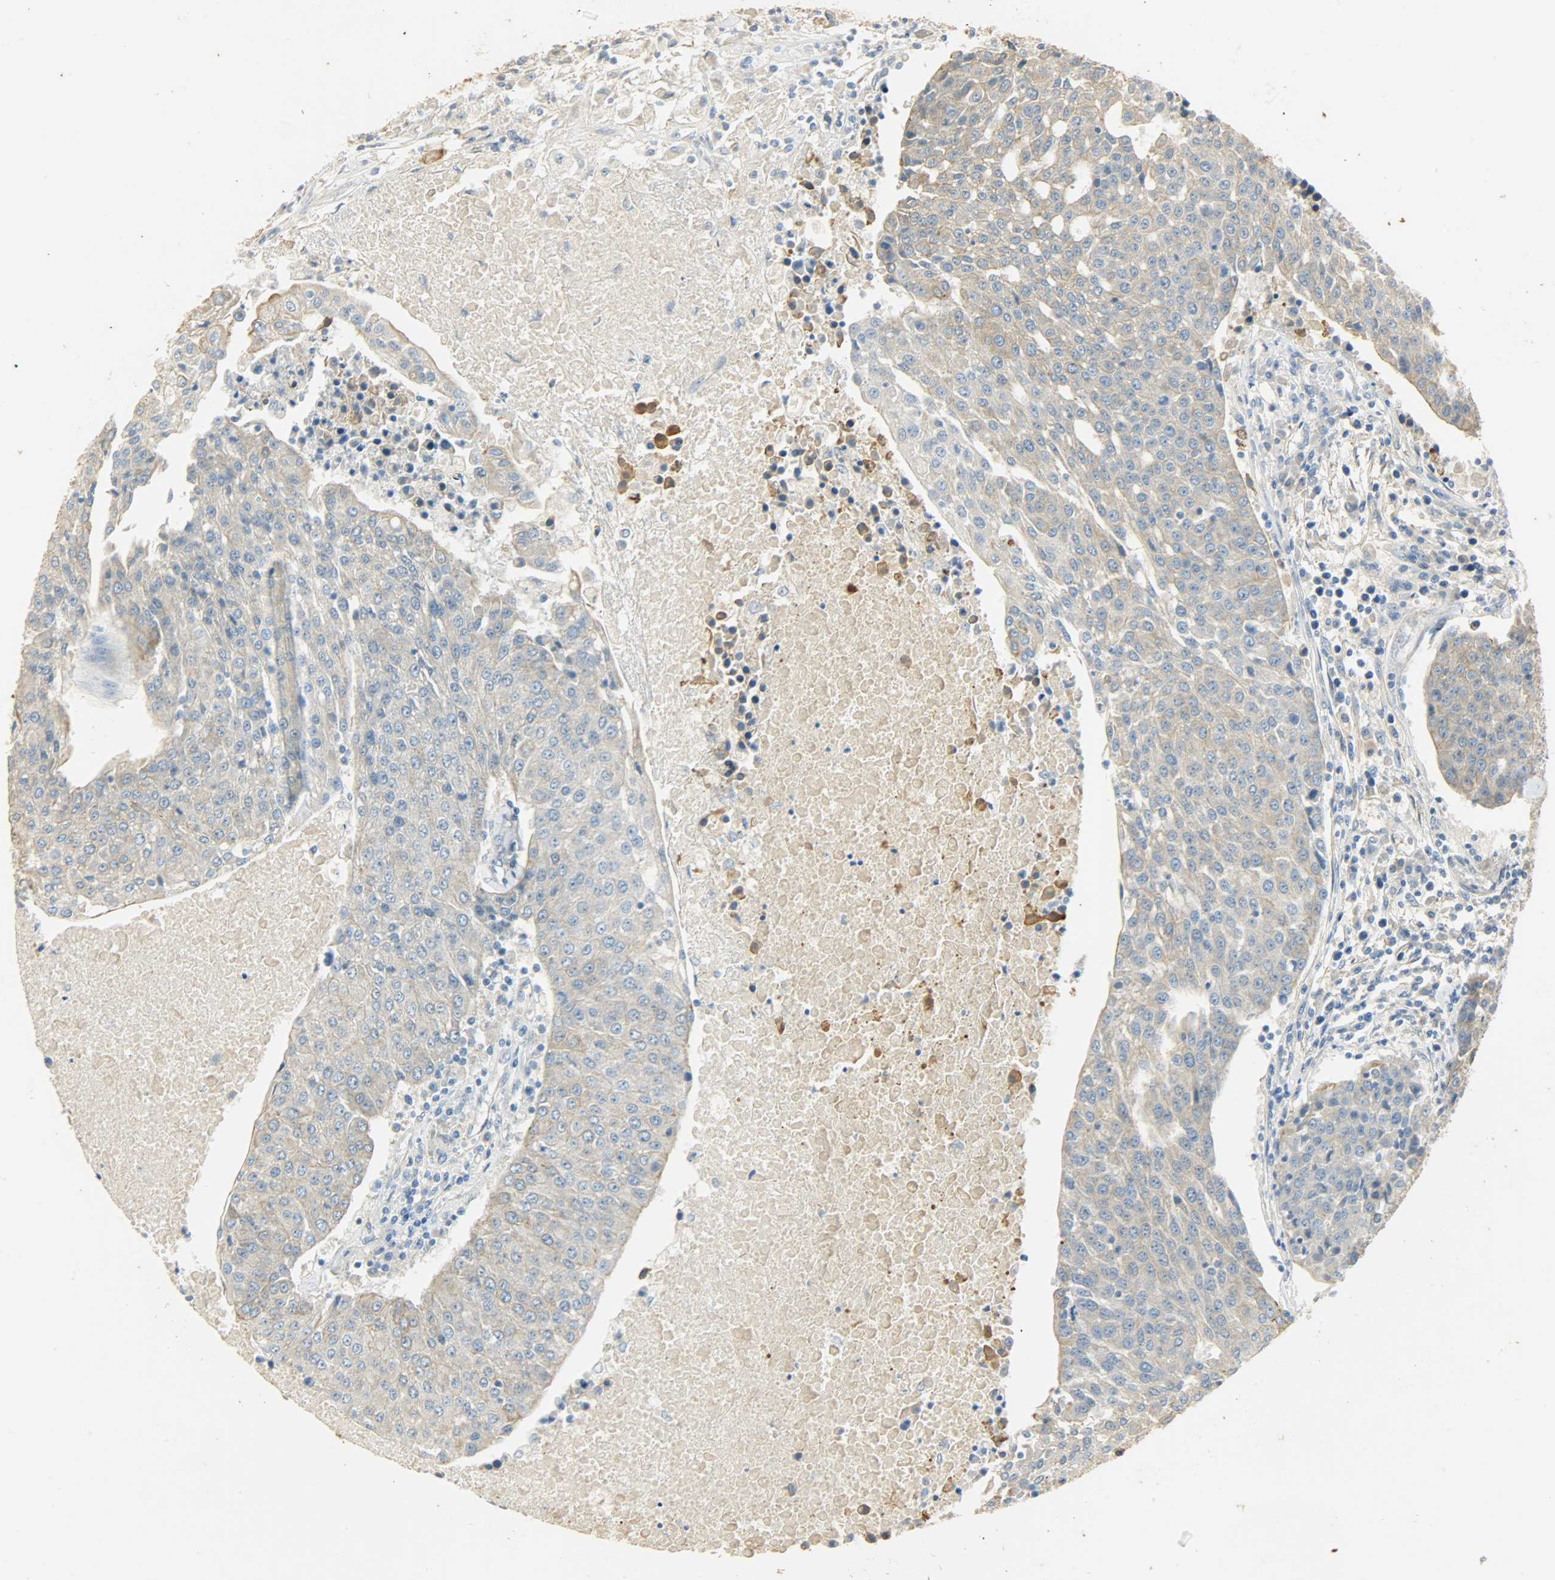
{"staining": {"intensity": "weak", "quantity": "25%-75%", "location": "cytoplasmic/membranous"}, "tissue": "urothelial cancer", "cell_type": "Tumor cells", "image_type": "cancer", "snomed": [{"axis": "morphology", "description": "Urothelial carcinoma, High grade"}, {"axis": "topography", "description": "Urinary bladder"}], "caption": "High-grade urothelial carcinoma tissue exhibits weak cytoplasmic/membranous expression in approximately 25%-75% of tumor cells", "gene": "USP13", "patient": {"sex": "female", "age": 85}}